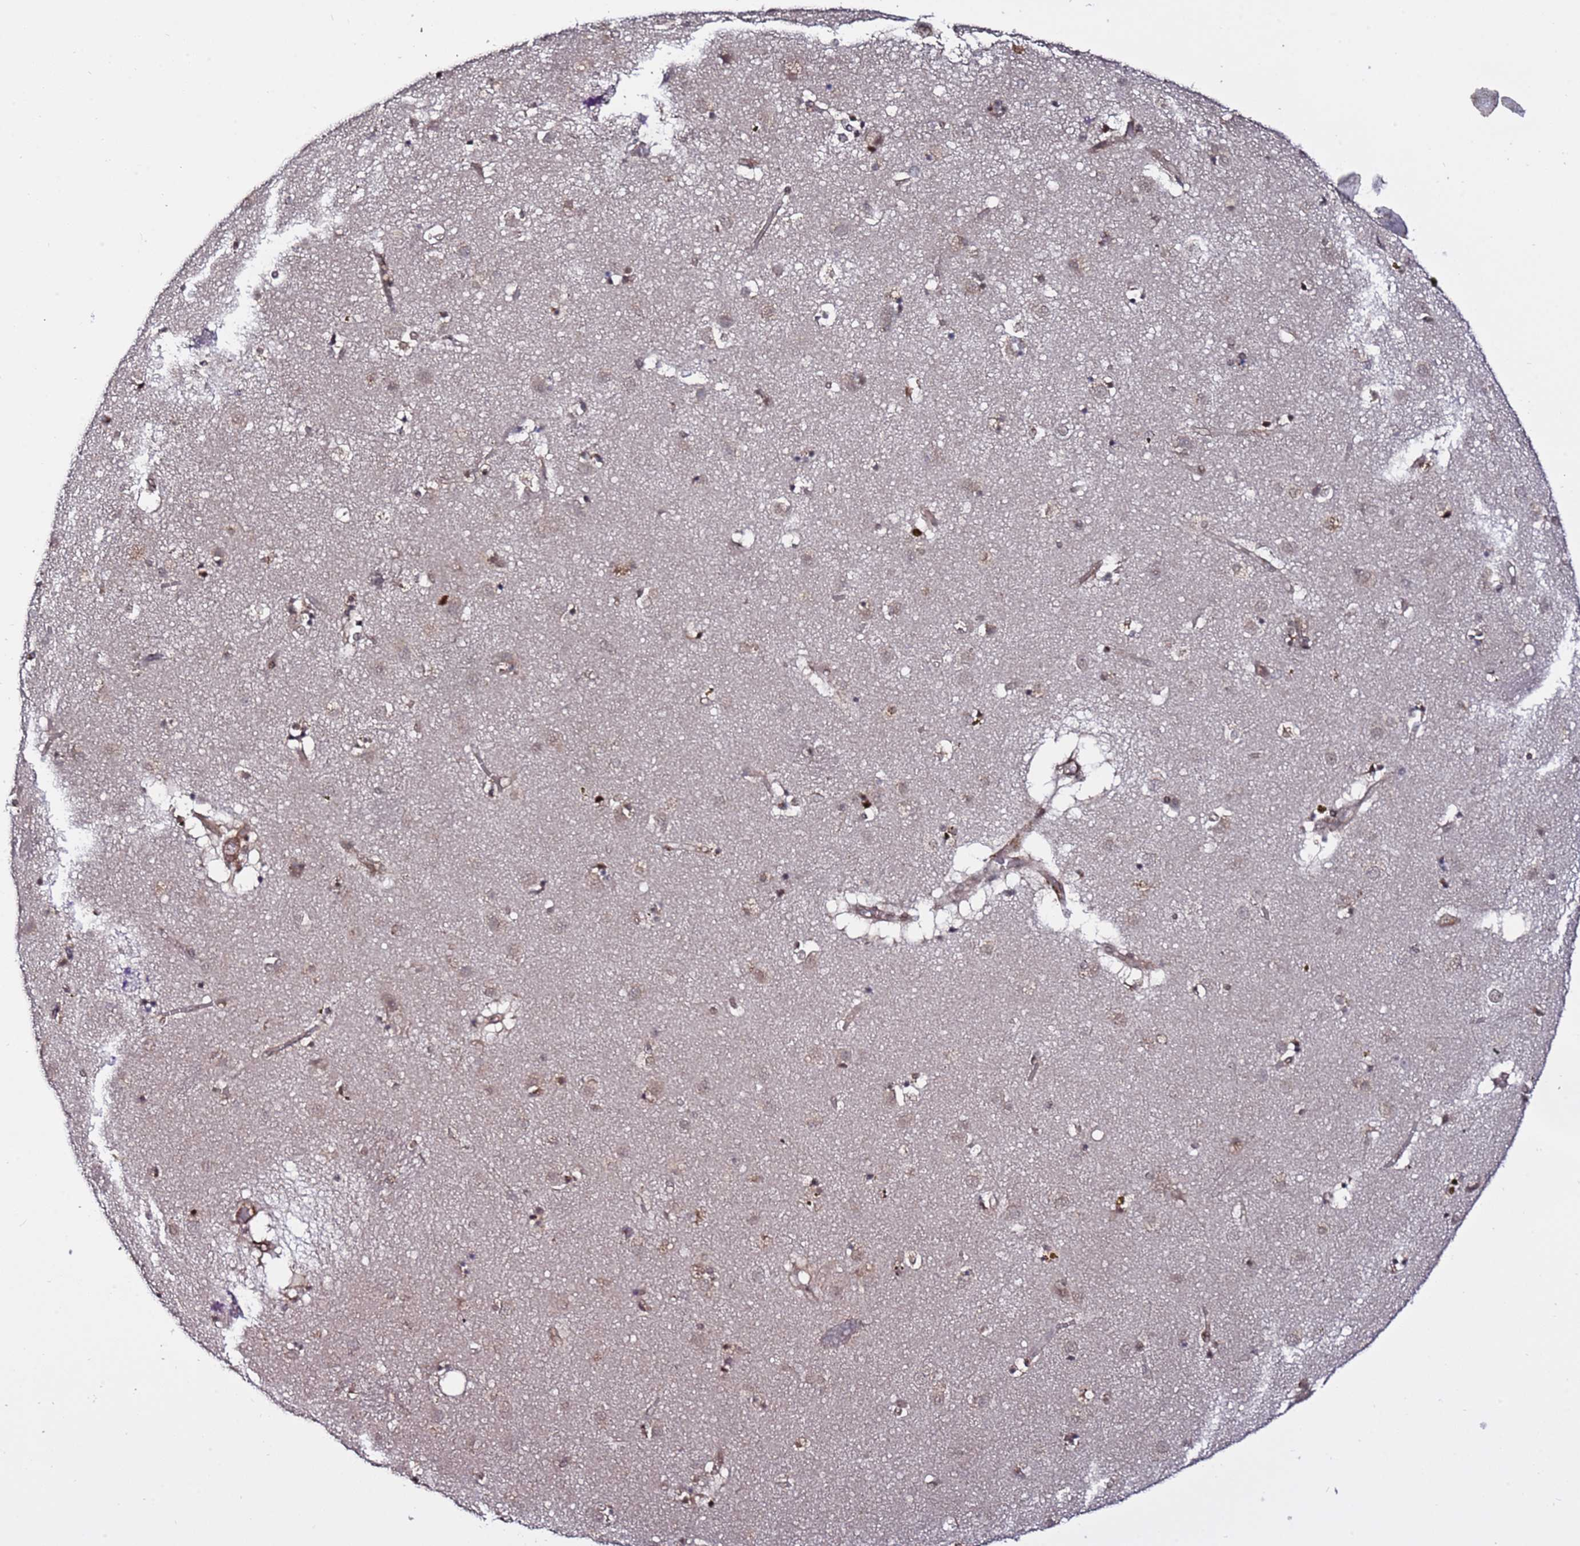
{"staining": {"intensity": "negative", "quantity": "none", "location": "none"}, "tissue": "caudate", "cell_type": "Glial cells", "image_type": "normal", "snomed": [{"axis": "morphology", "description": "Normal tissue, NOS"}, {"axis": "topography", "description": "Lateral ventricle wall"}], "caption": "Benign caudate was stained to show a protein in brown. There is no significant expression in glial cells. (Immunohistochemistry (ihc), brightfield microscopy, high magnification).", "gene": "POLR2D", "patient": {"sex": "male", "age": 70}}